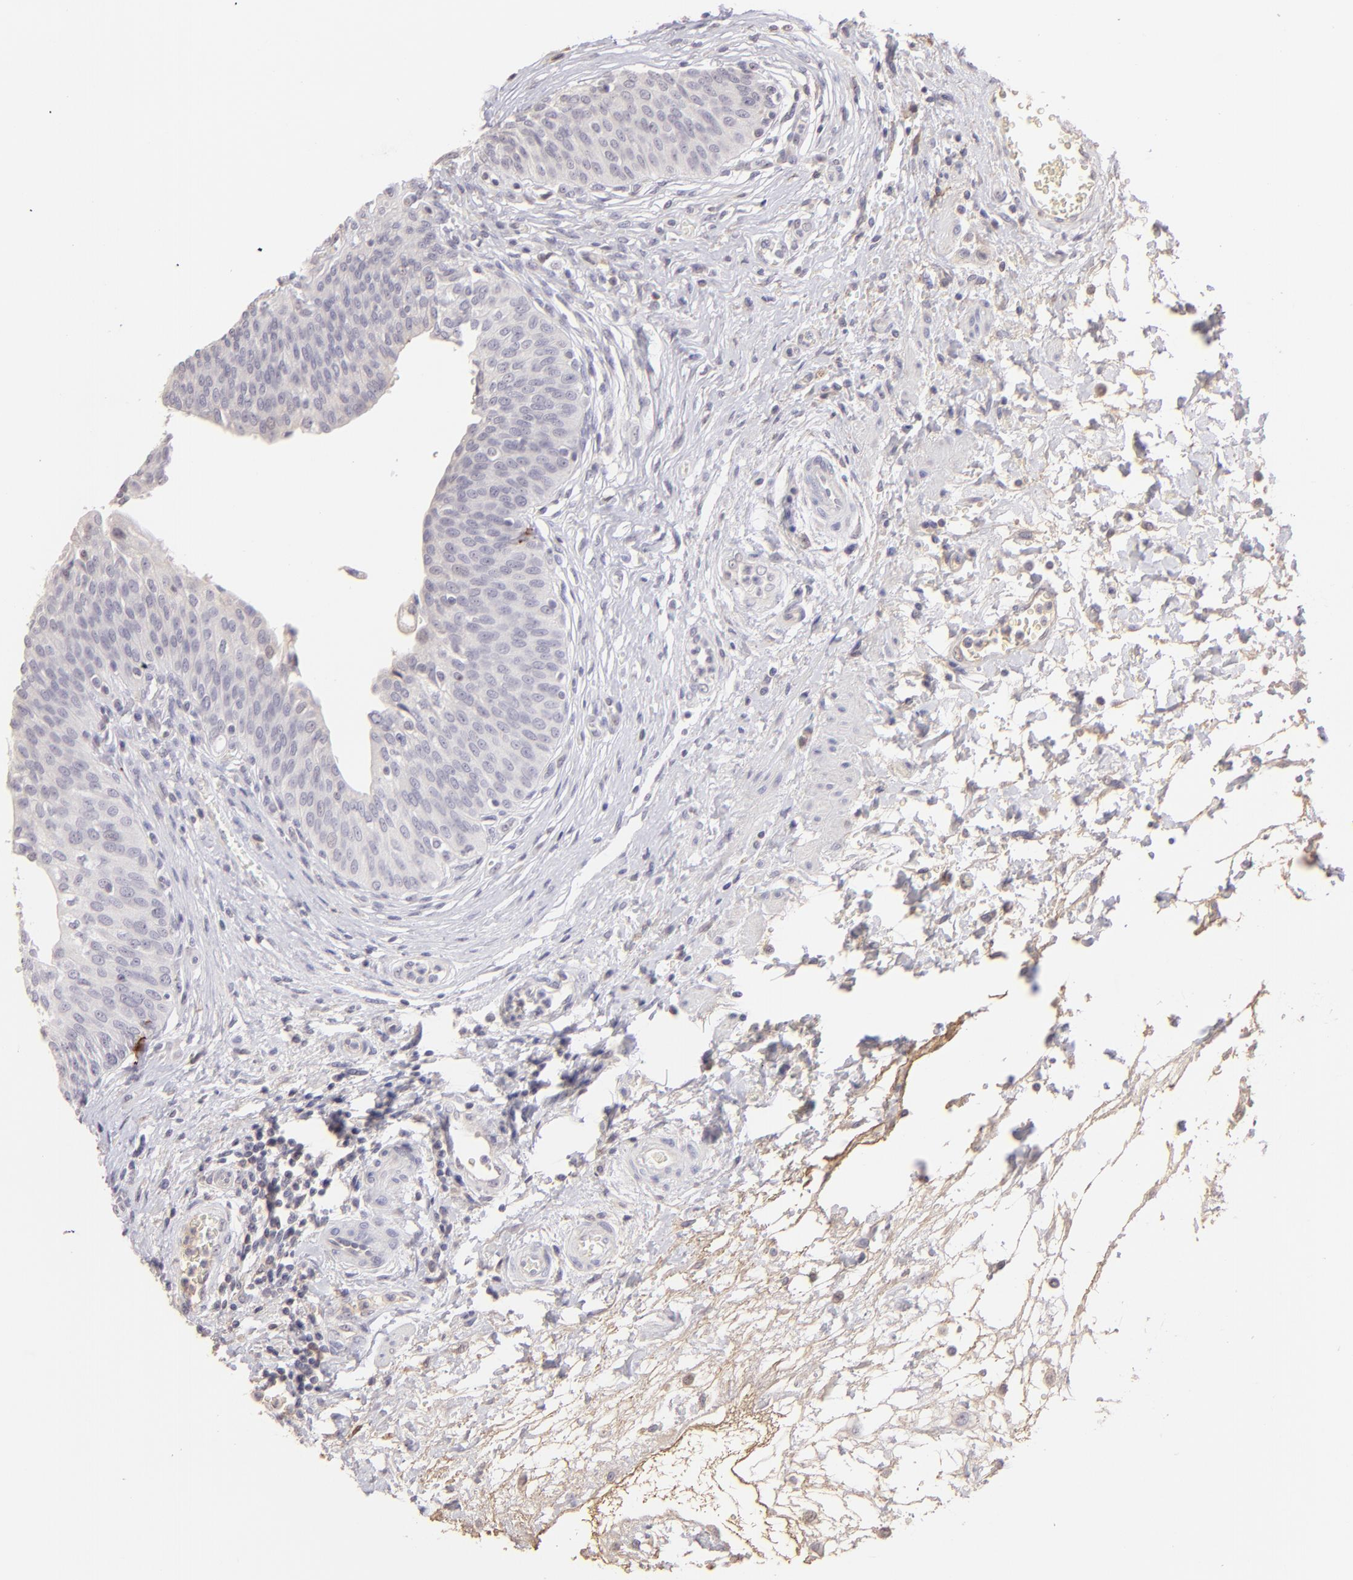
{"staining": {"intensity": "negative", "quantity": "none", "location": "none"}, "tissue": "urinary bladder", "cell_type": "Urothelial cells", "image_type": "normal", "snomed": [{"axis": "morphology", "description": "Normal tissue, NOS"}, {"axis": "topography", "description": "Smooth muscle"}, {"axis": "topography", "description": "Urinary bladder"}], "caption": "Immunohistochemistry (IHC) of unremarkable urinary bladder reveals no positivity in urothelial cells. (DAB IHC with hematoxylin counter stain).", "gene": "MAGEA1", "patient": {"sex": "male", "age": 35}}